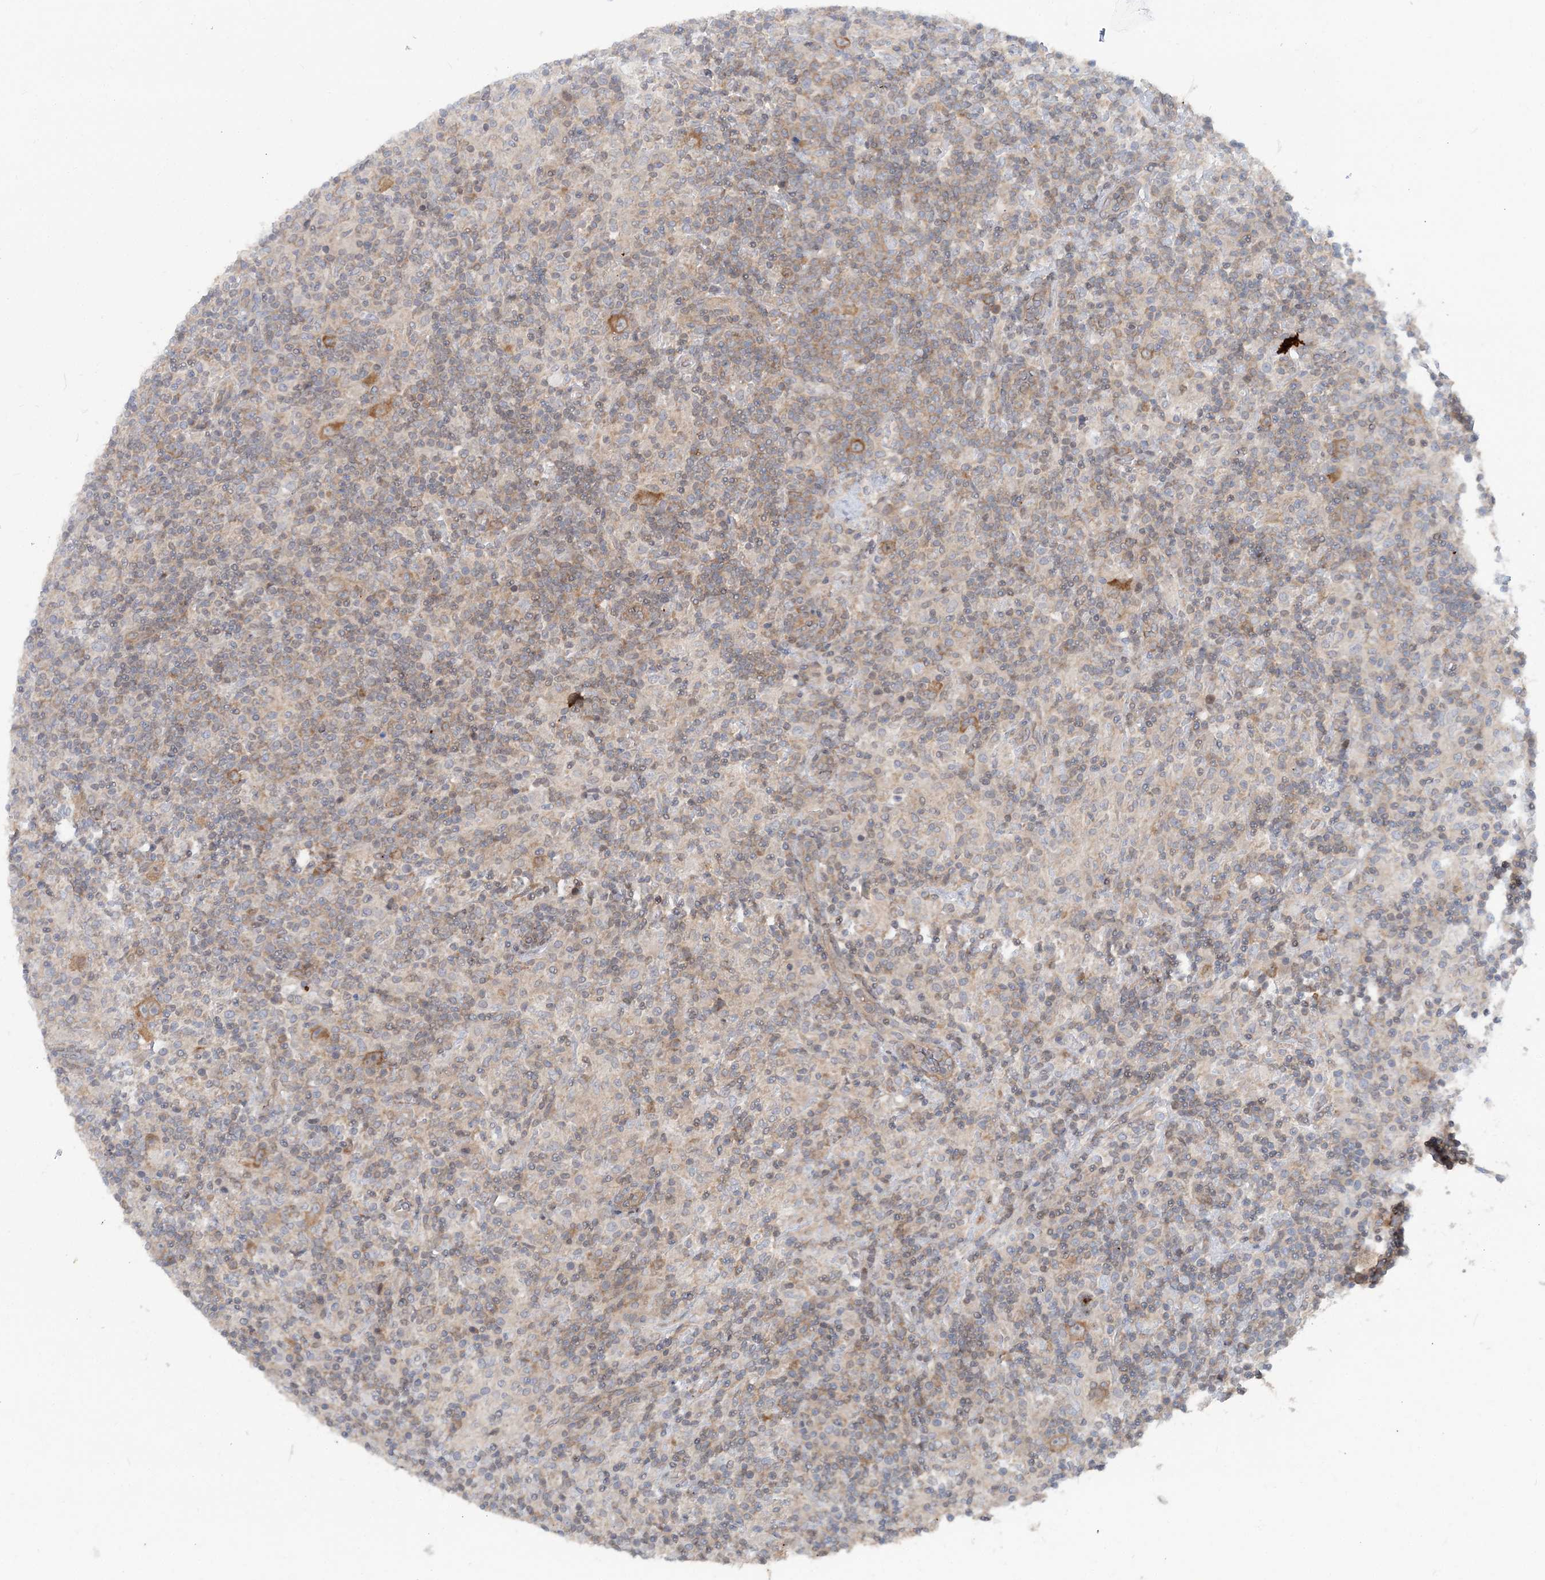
{"staining": {"intensity": "moderate", "quantity": ">75%", "location": "cytoplasmic/membranous"}, "tissue": "lymphoma", "cell_type": "Tumor cells", "image_type": "cancer", "snomed": [{"axis": "morphology", "description": "Hodgkin's disease, NOS"}, {"axis": "topography", "description": "Lymph node"}], "caption": "This is a histology image of immunohistochemistry staining of Hodgkin's disease, which shows moderate positivity in the cytoplasmic/membranous of tumor cells.", "gene": "GEMIN5", "patient": {"sex": "male", "age": 70}}